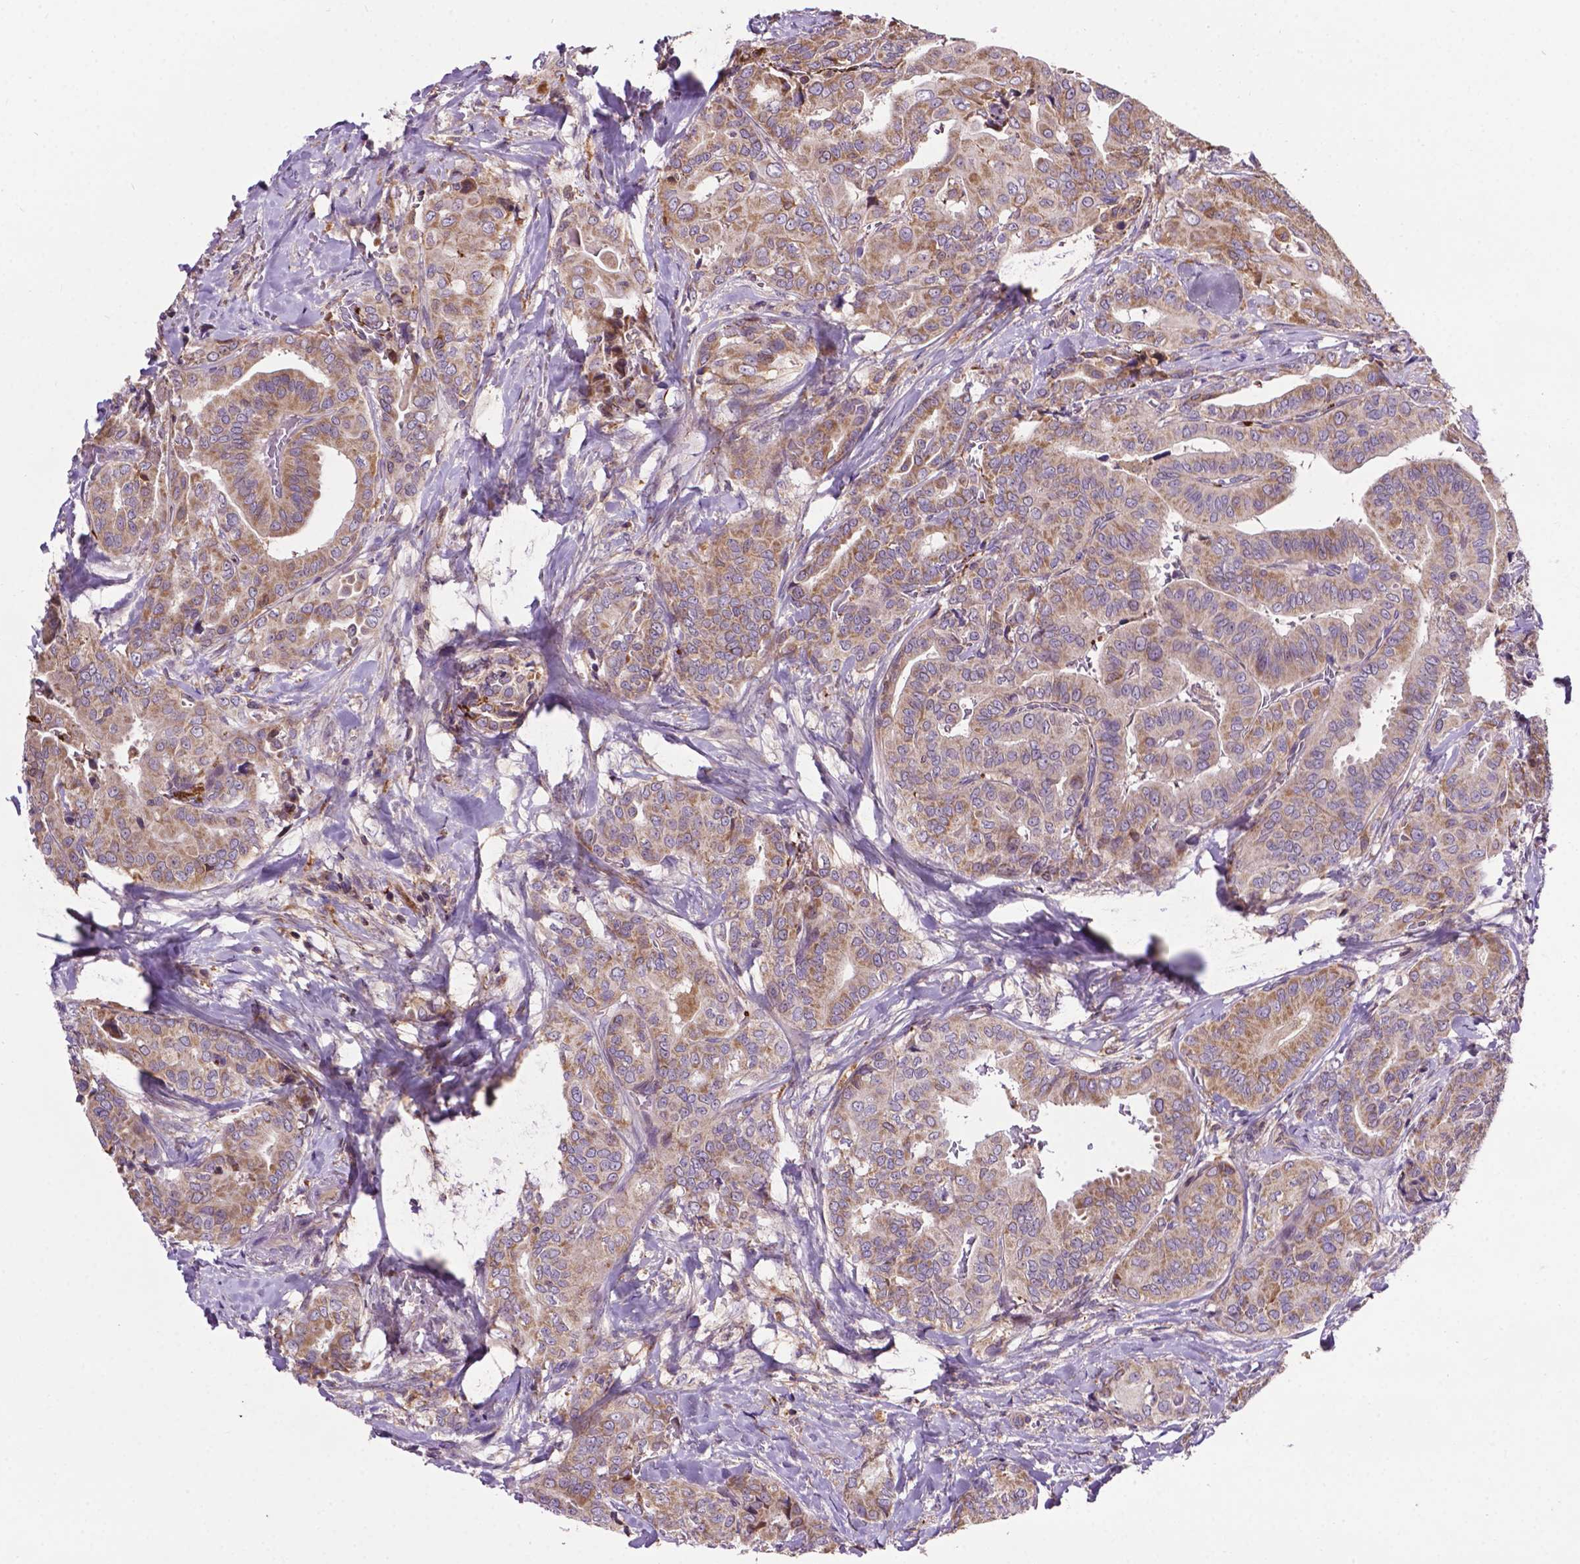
{"staining": {"intensity": "moderate", "quantity": ">75%", "location": "cytoplasmic/membranous"}, "tissue": "thyroid cancer", "cell_type": "Tumor cells", "image_type": "cancer", "snomed": [{"axis": "morphology", "description": "Papillary adenocarcinoma, NOS"}, {"axis": "topography", "description": "Thyroid gland"}], "caption": "Thyroid papillary adenocarcinoma tissue shows moderate cytoplasmic/membranous positivity in about >75% of tumor cells (DAB (3,3'-diaminobenzidine) = brown stain, brightfield microscopy at high magnification).", "gene": "SPNS2", "patient": {"sex": "male", "age": 61}}